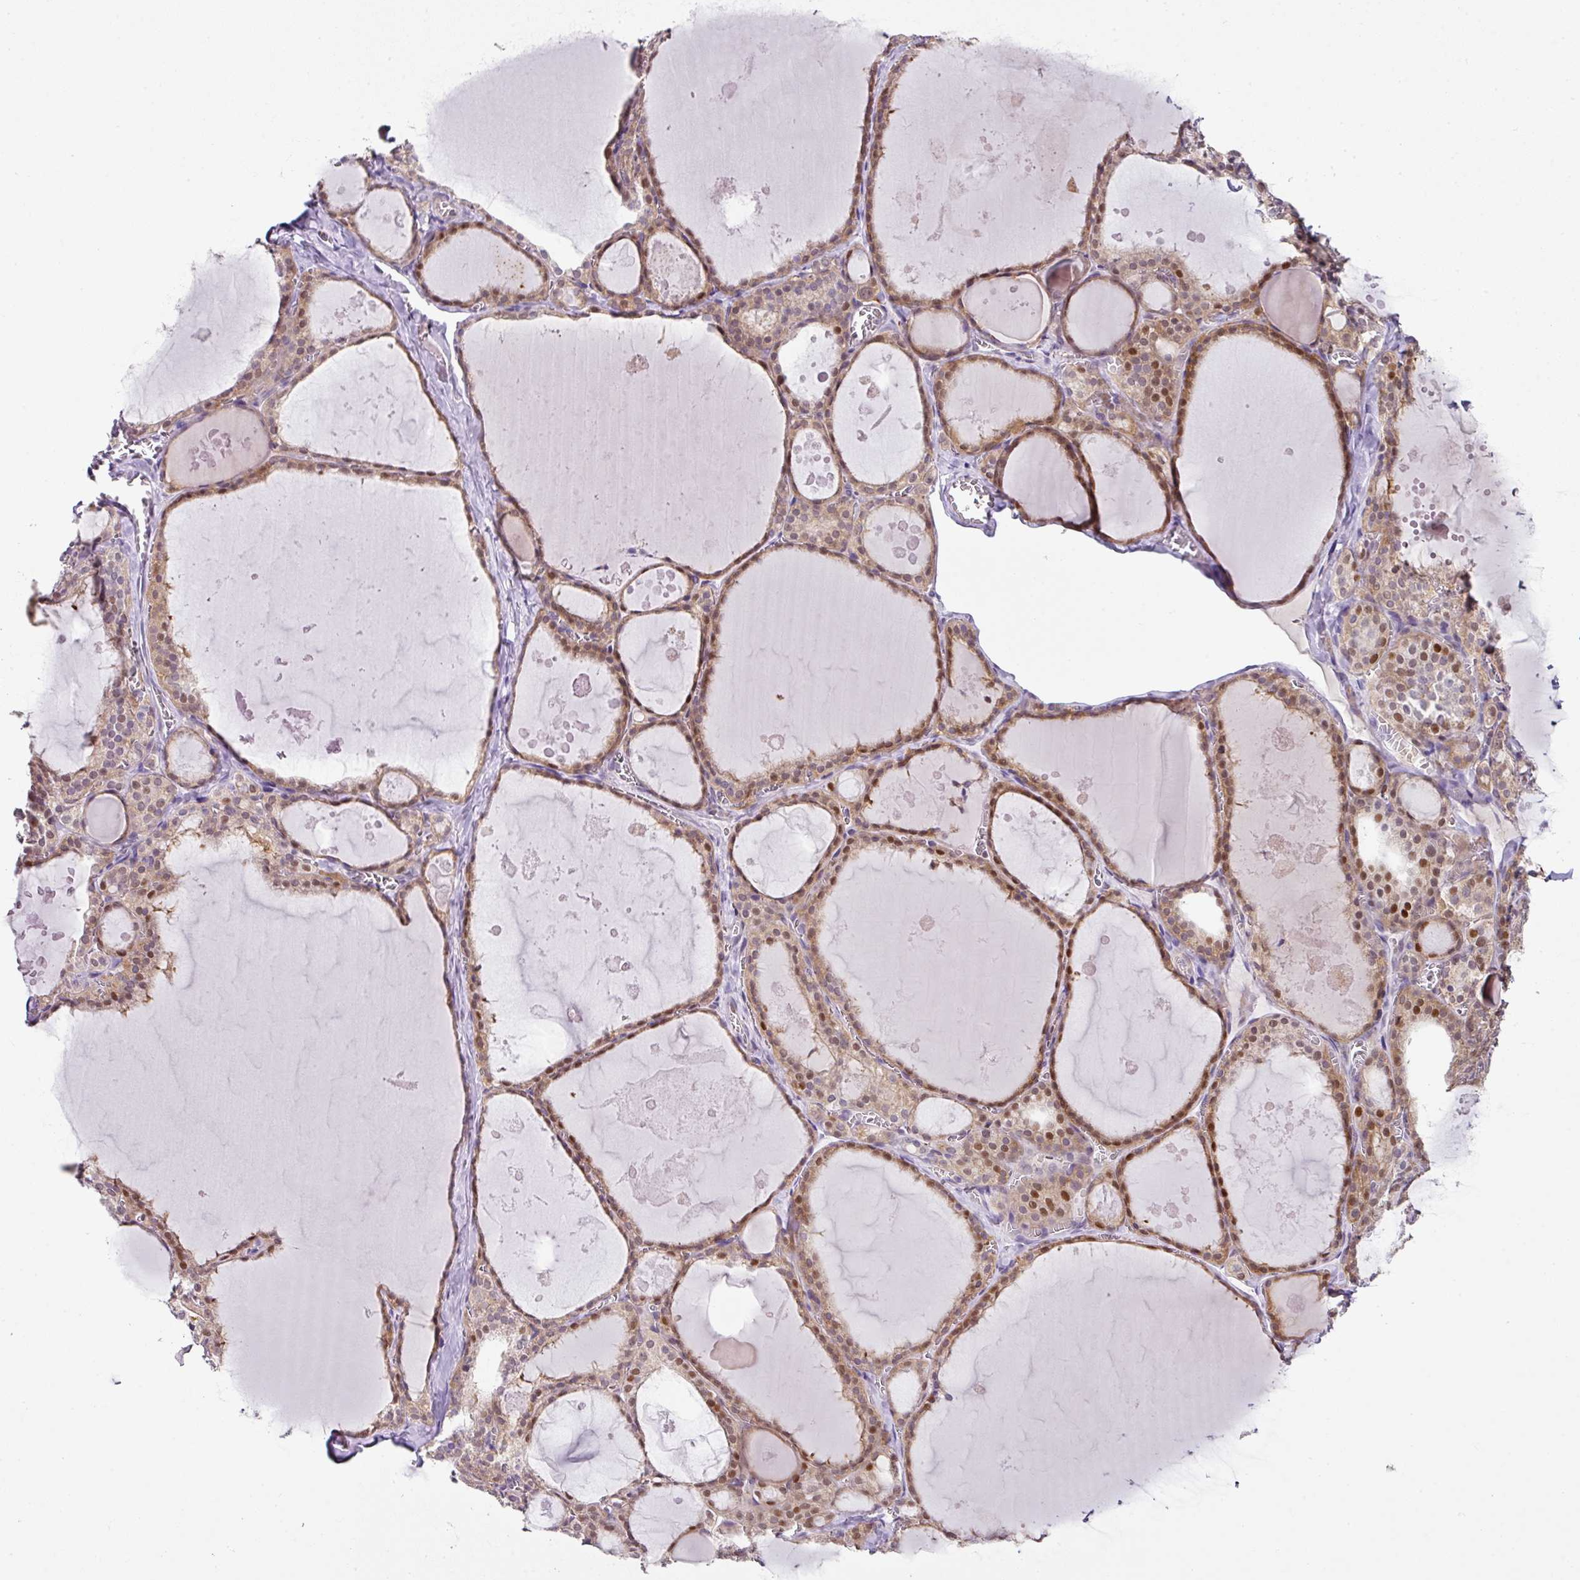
{"staining": {"intensity": "moderate", "quantity": ">75%", "location": "cytoplasmic/membranous,nuclear"}, "tissue": "thyroid gland", "cell_type": "Glandular cells", "image_type": "normal", "snomed": [{"axis": "morphology", "description": "Normal tissue, NOS"}, {"axis": "topography", "description": "Thyroid gland"}], "caption": "A histopathology image of thyroid gland stained for a protein exhibits moderate cytoplasmic/membranous,nuclear brown staining in glandular cells.", "gene": "ANKRD18A", "patient": {"sex": "male", "age": 56}}